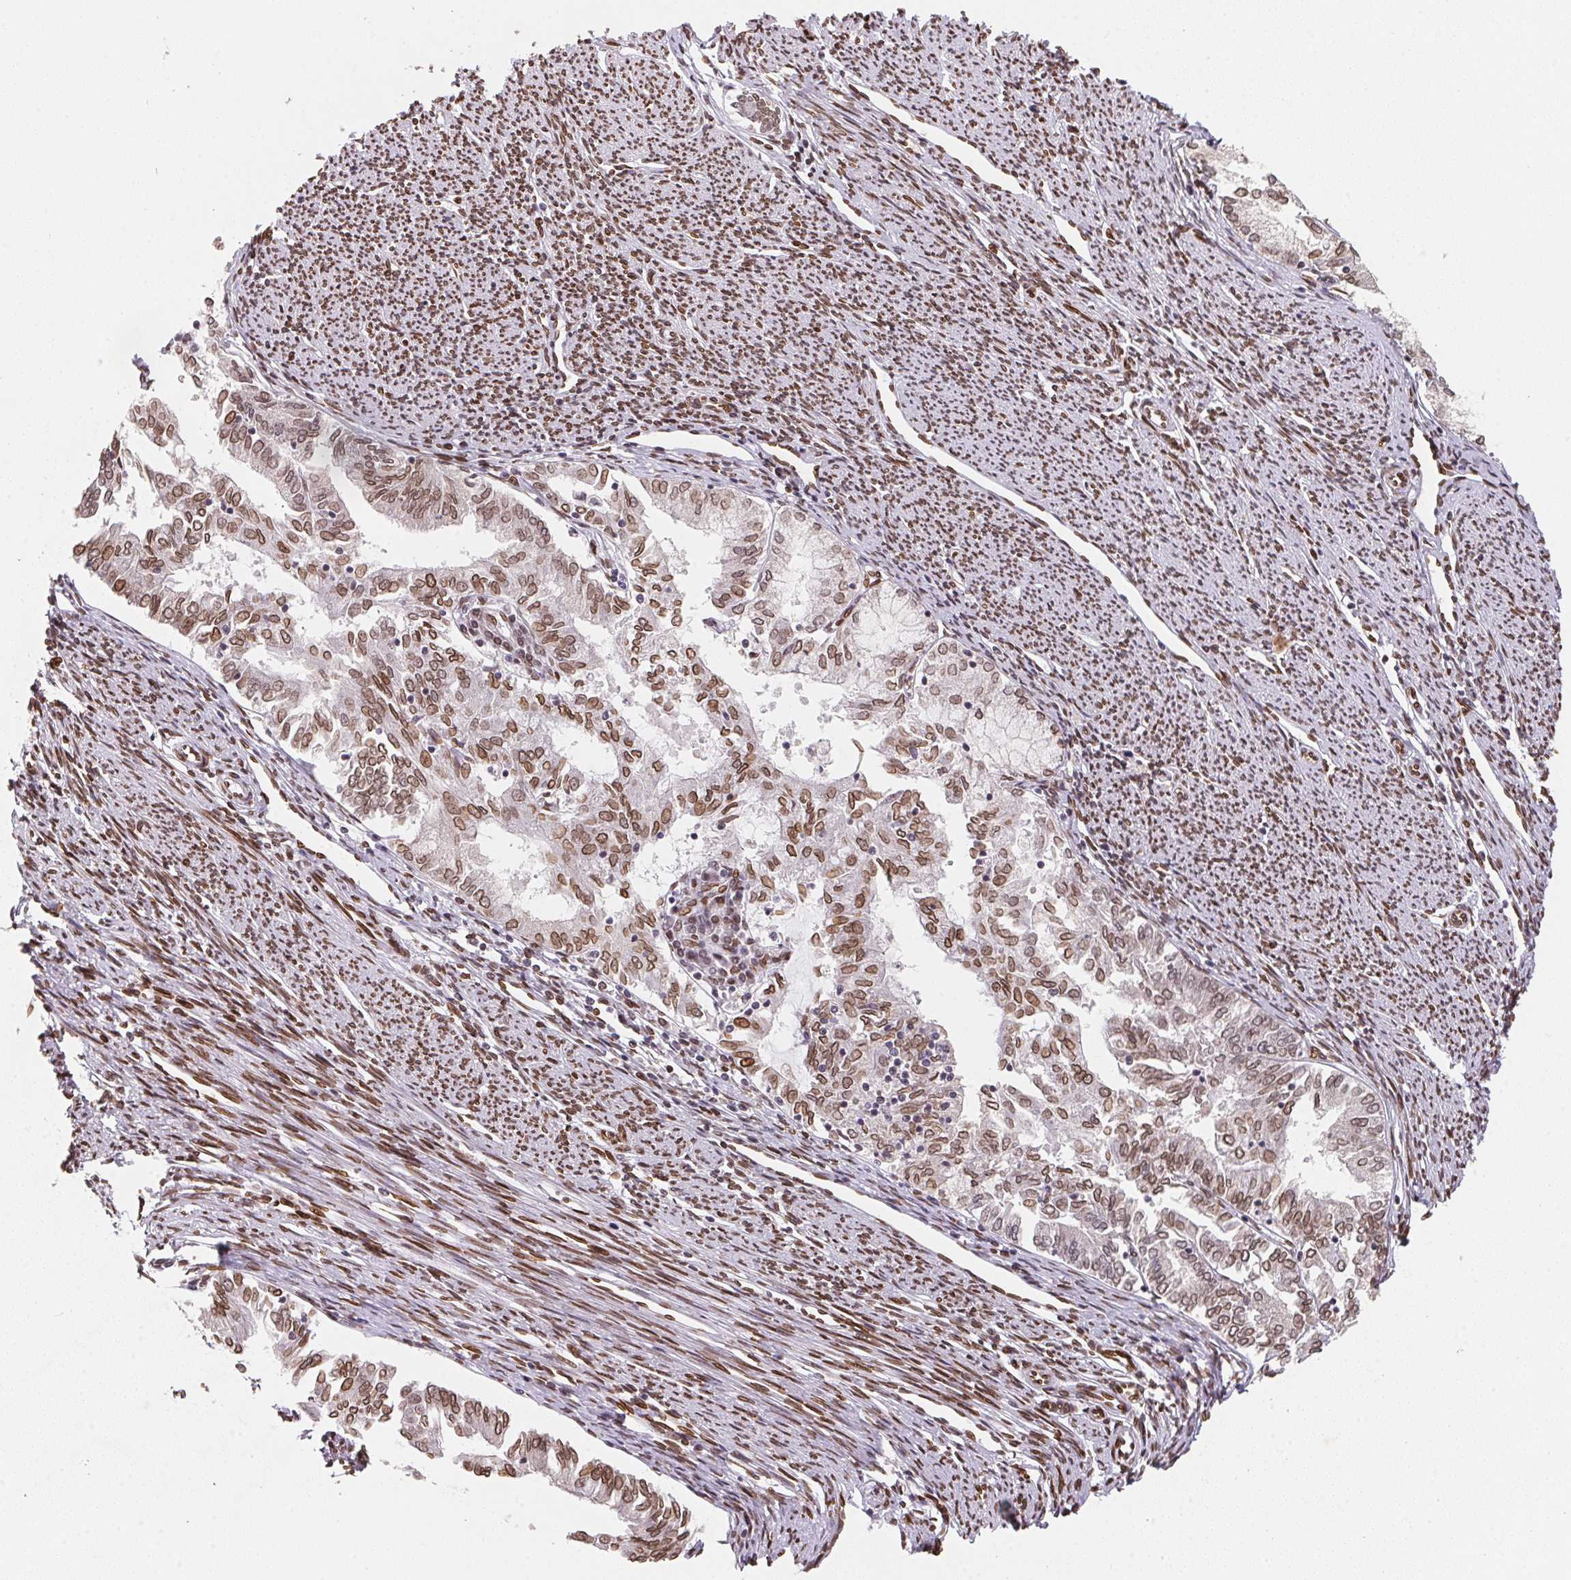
{"staining": {"intensity": "moderate", "quantity": ">75%", "location": "cytoplasmic/membranous,nuclear"}, "tissue": "endometrial cancer", "cell_type": "Tumor cells", "image_type": "cancer", "snomed": [{"axis": "morphology", "description": "Adenocarcinoma, NOS"}, {"axis": "topography", "description": "Endometrium"}], "caption": "Endometrial adenocarcinoma stained for a protein shows moderate cytoplasmic/membranous and nuclear positivity in tumor cells.", "gene": "SAP30BP", "patient": {"sex": "female", "age": 79}}